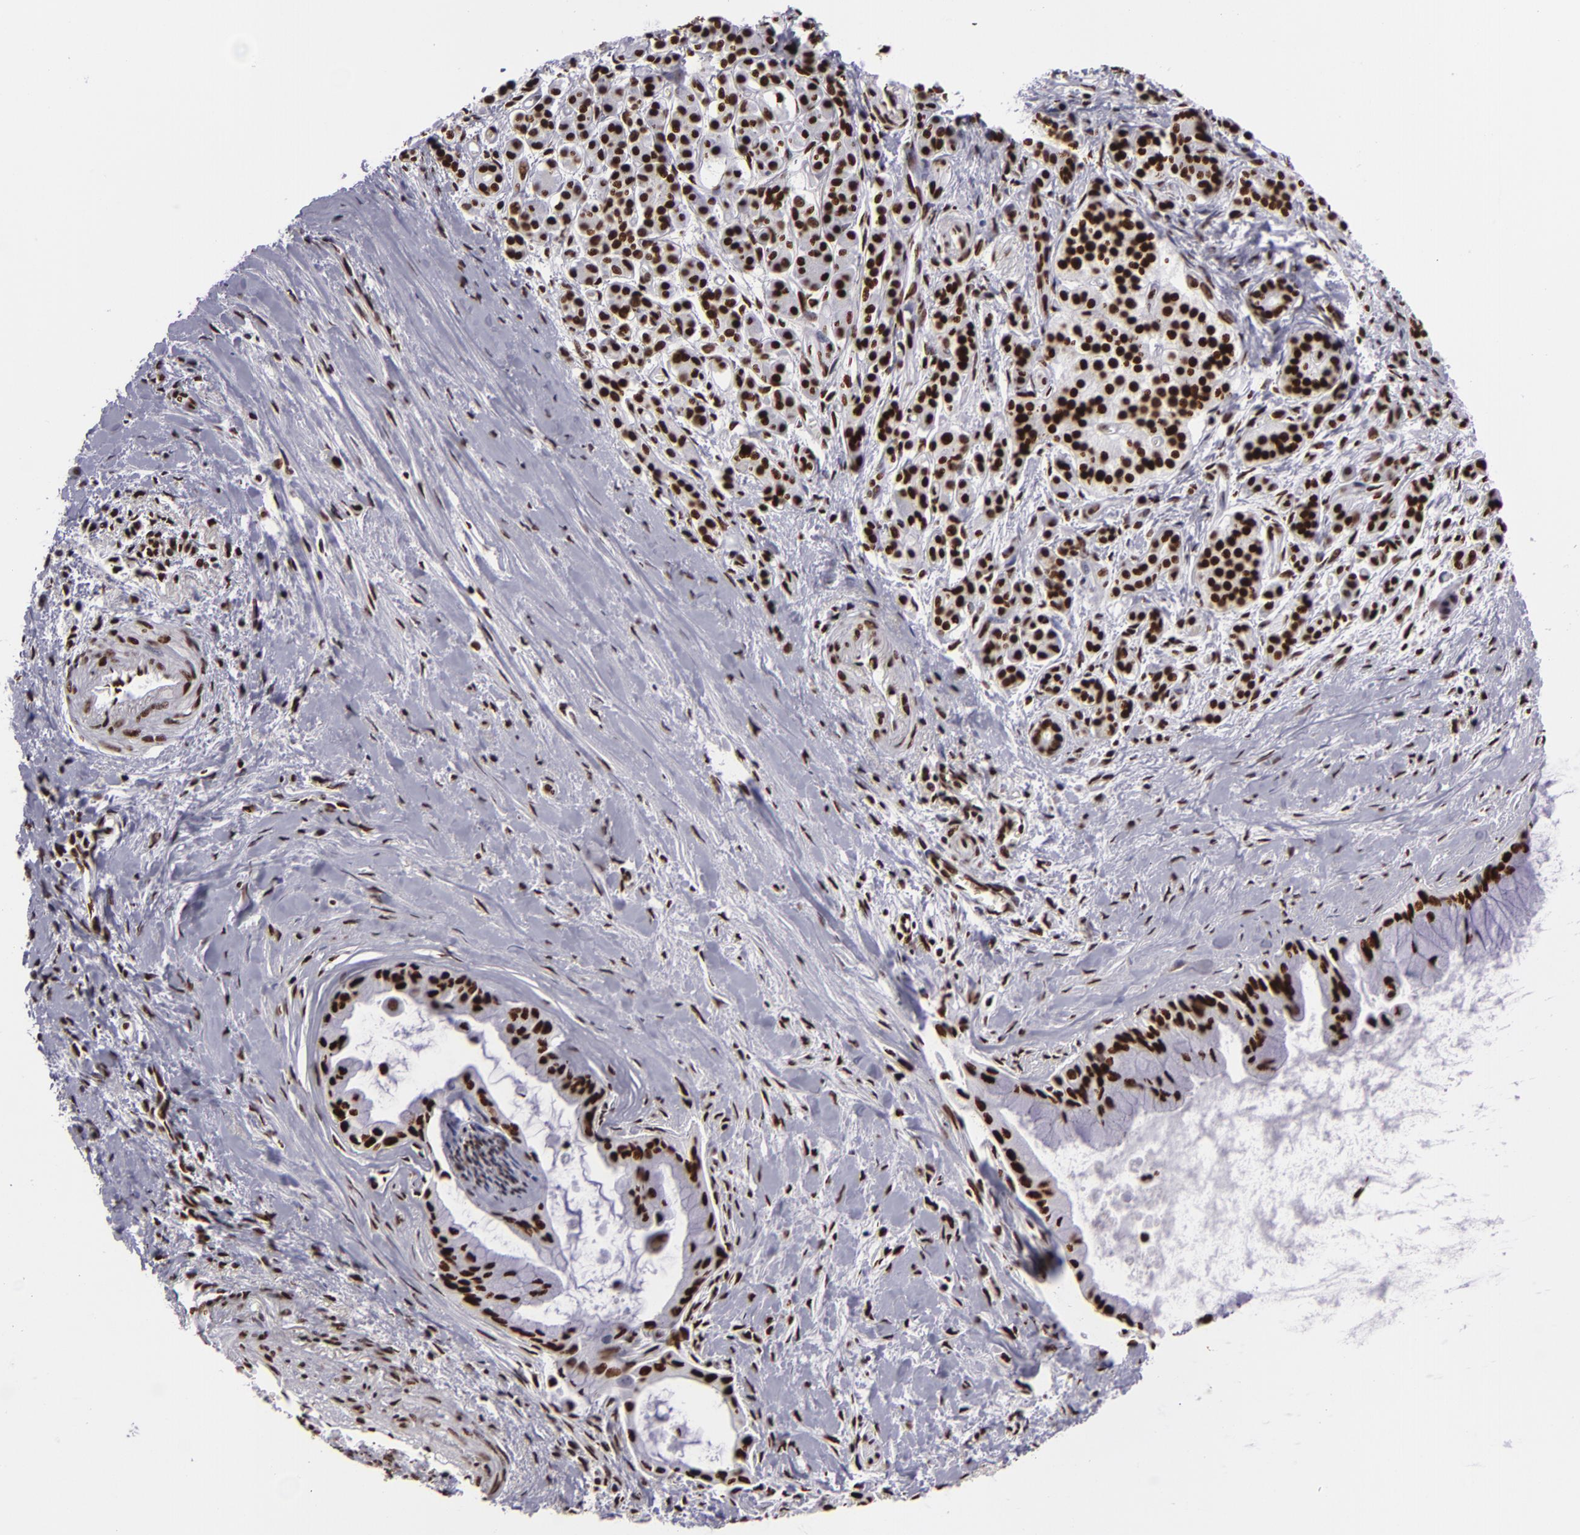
{"staining": {"intensity": "strong", "quantity": ">75%", "location": "nuclear"}, "tissue": "pancreatic cancer", "cell_type": "Tumor cells", "image_type": "cancer", "snomed": [{"axis": "morphology", "description": "Adenocarcinoma, NOS"}, {"axis": "topography", "description": "Pancreas"}], "caption": "Brown immunohistochemical staining in pancreatic adenocarcinoma displays strong nuclear expression in approximately >75% of tumor cells.", "gene": "SAFB", "patient": {"sex": "male", "age": 59}}